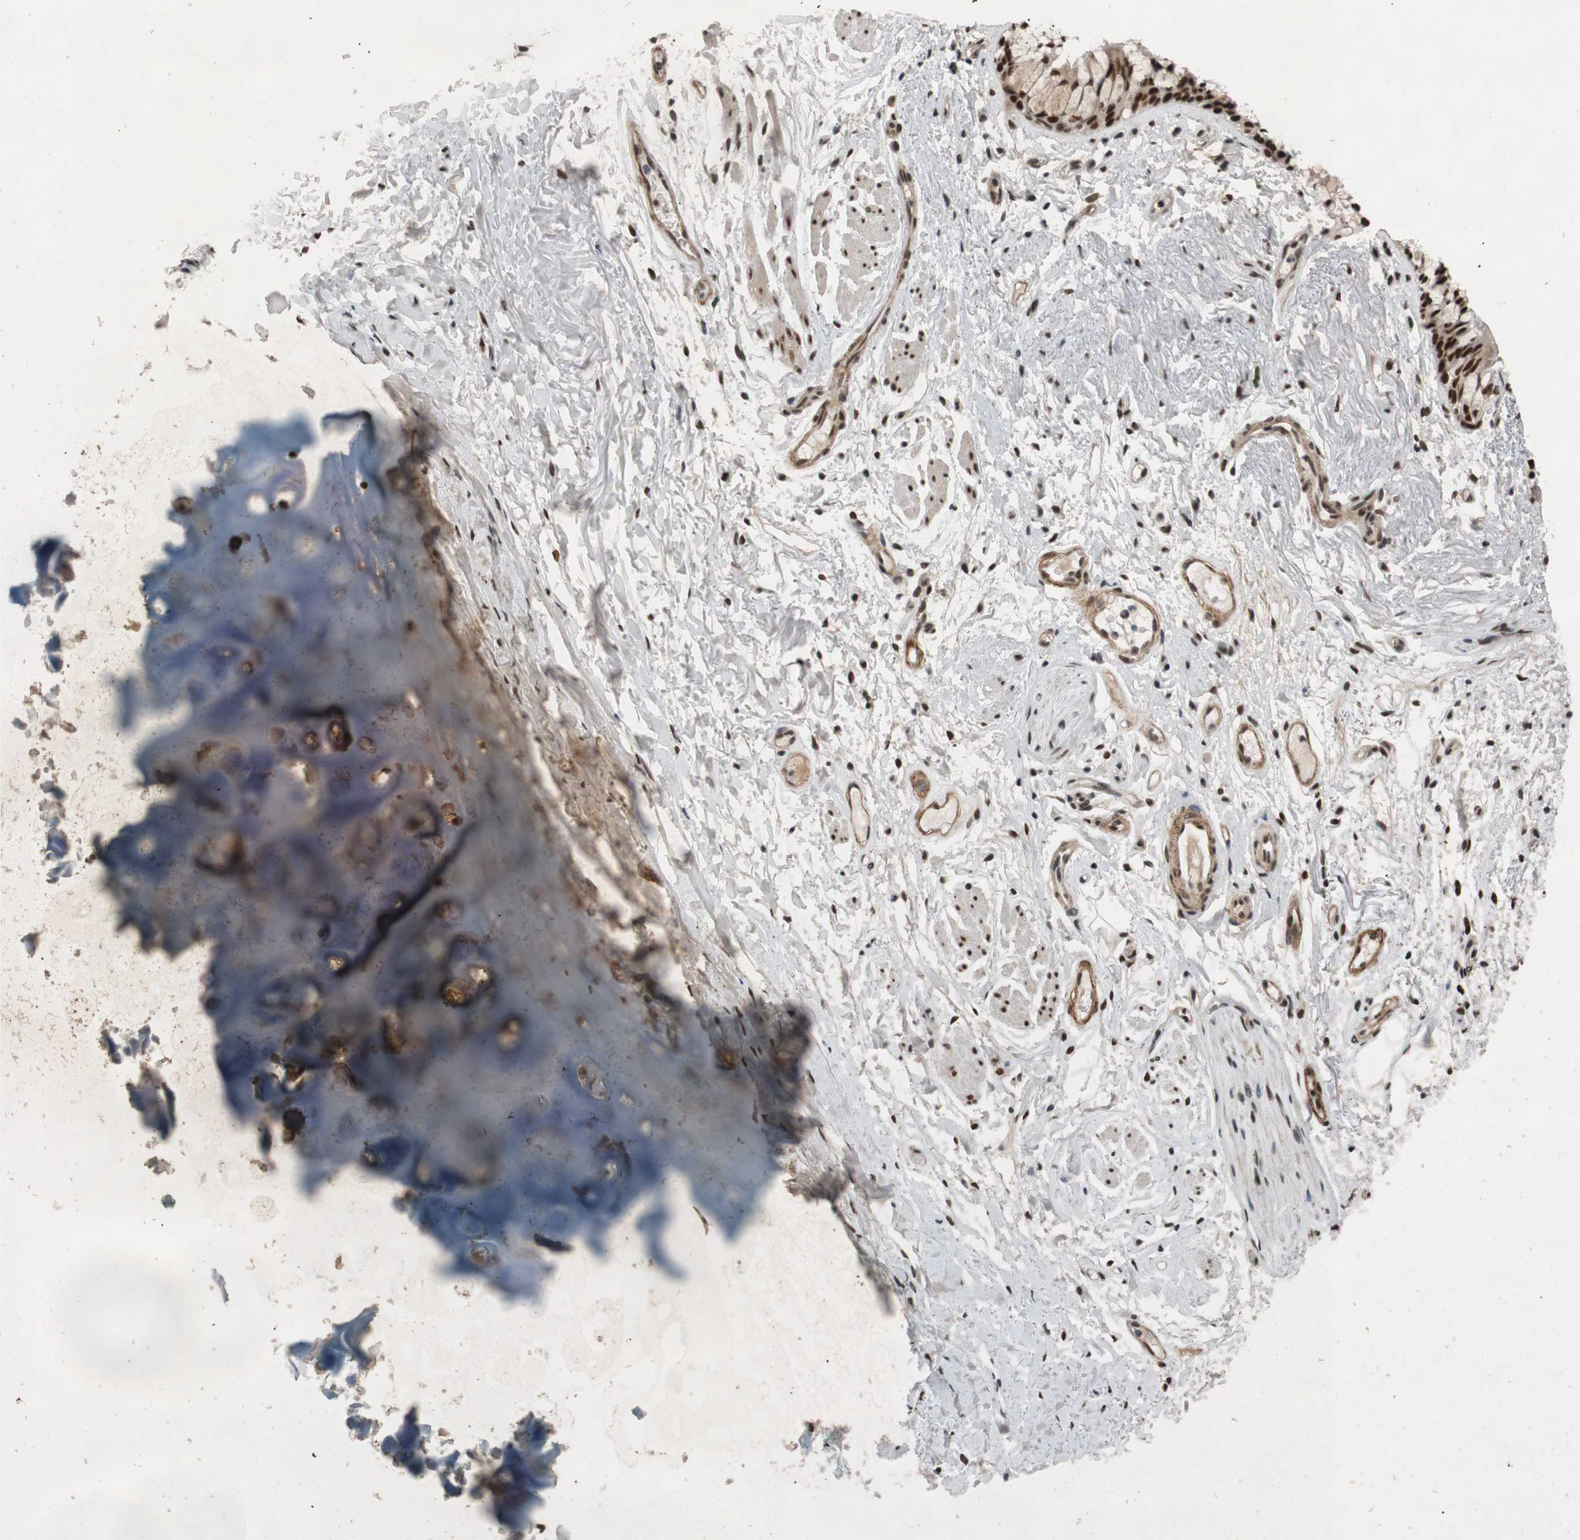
{"staining": {"intensity": "strong", "quantity": ">75%", "location": "nuclear"}, "tissue": "adipose tissue", "cell_type": "Adipocytes", "image_type": "normal", "snomed": [{"axis": "morphology", "description": "Normal tissue, NOS"}, {"axis": "topography", "description": "Cartilage tissue"}, {"axis": "topography", "description": "Bronchus"}], "caption": "IHC of normal human adipose tissue displays high levels of strong nuclear positivity in approximately >75% of adipocytes.", "gene": "HEXIM1", "patient": {"sex": "female", "age": 73}}